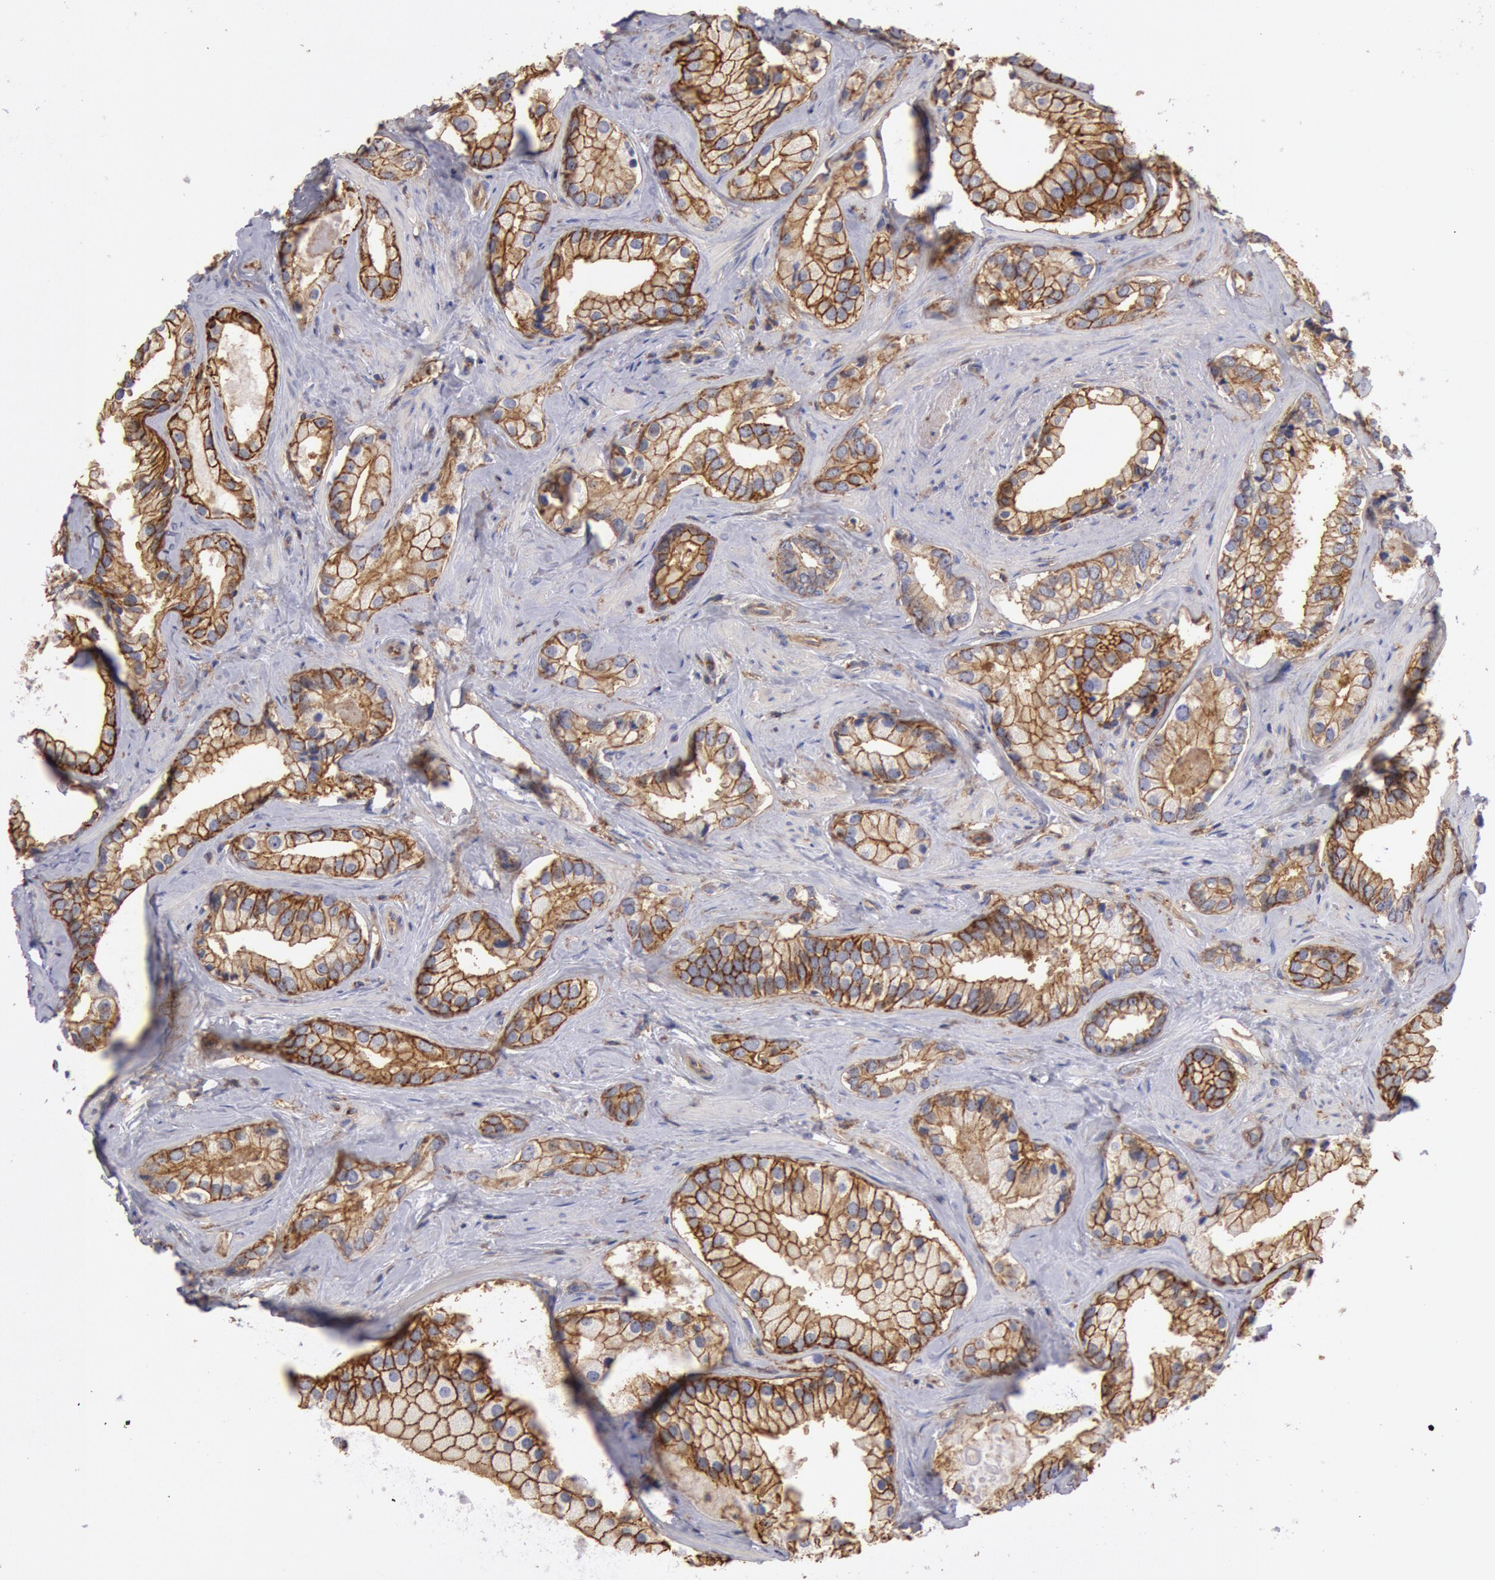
{"staining": {"intensity": "strong", "quantity": ">75%", "location": "cytoplasmic/membranous"}, "tissue": "prostate cancer", "cell_type": "Tumor cells", "image_type": "cancer", "snomed": [{"axis": "morphology", "description": "Adenocarcinoma, Medium grade"}, {"axis": "topography", "description": "Prostate"}], "caption": "Medium-grade adenocarcinoma (prostate) tissue shows strong cytoplasmic/membranous staining in approximately >75% of tumor cells", "gene": "SNAP23", "patient": {"sex": "male", "age": 70}}